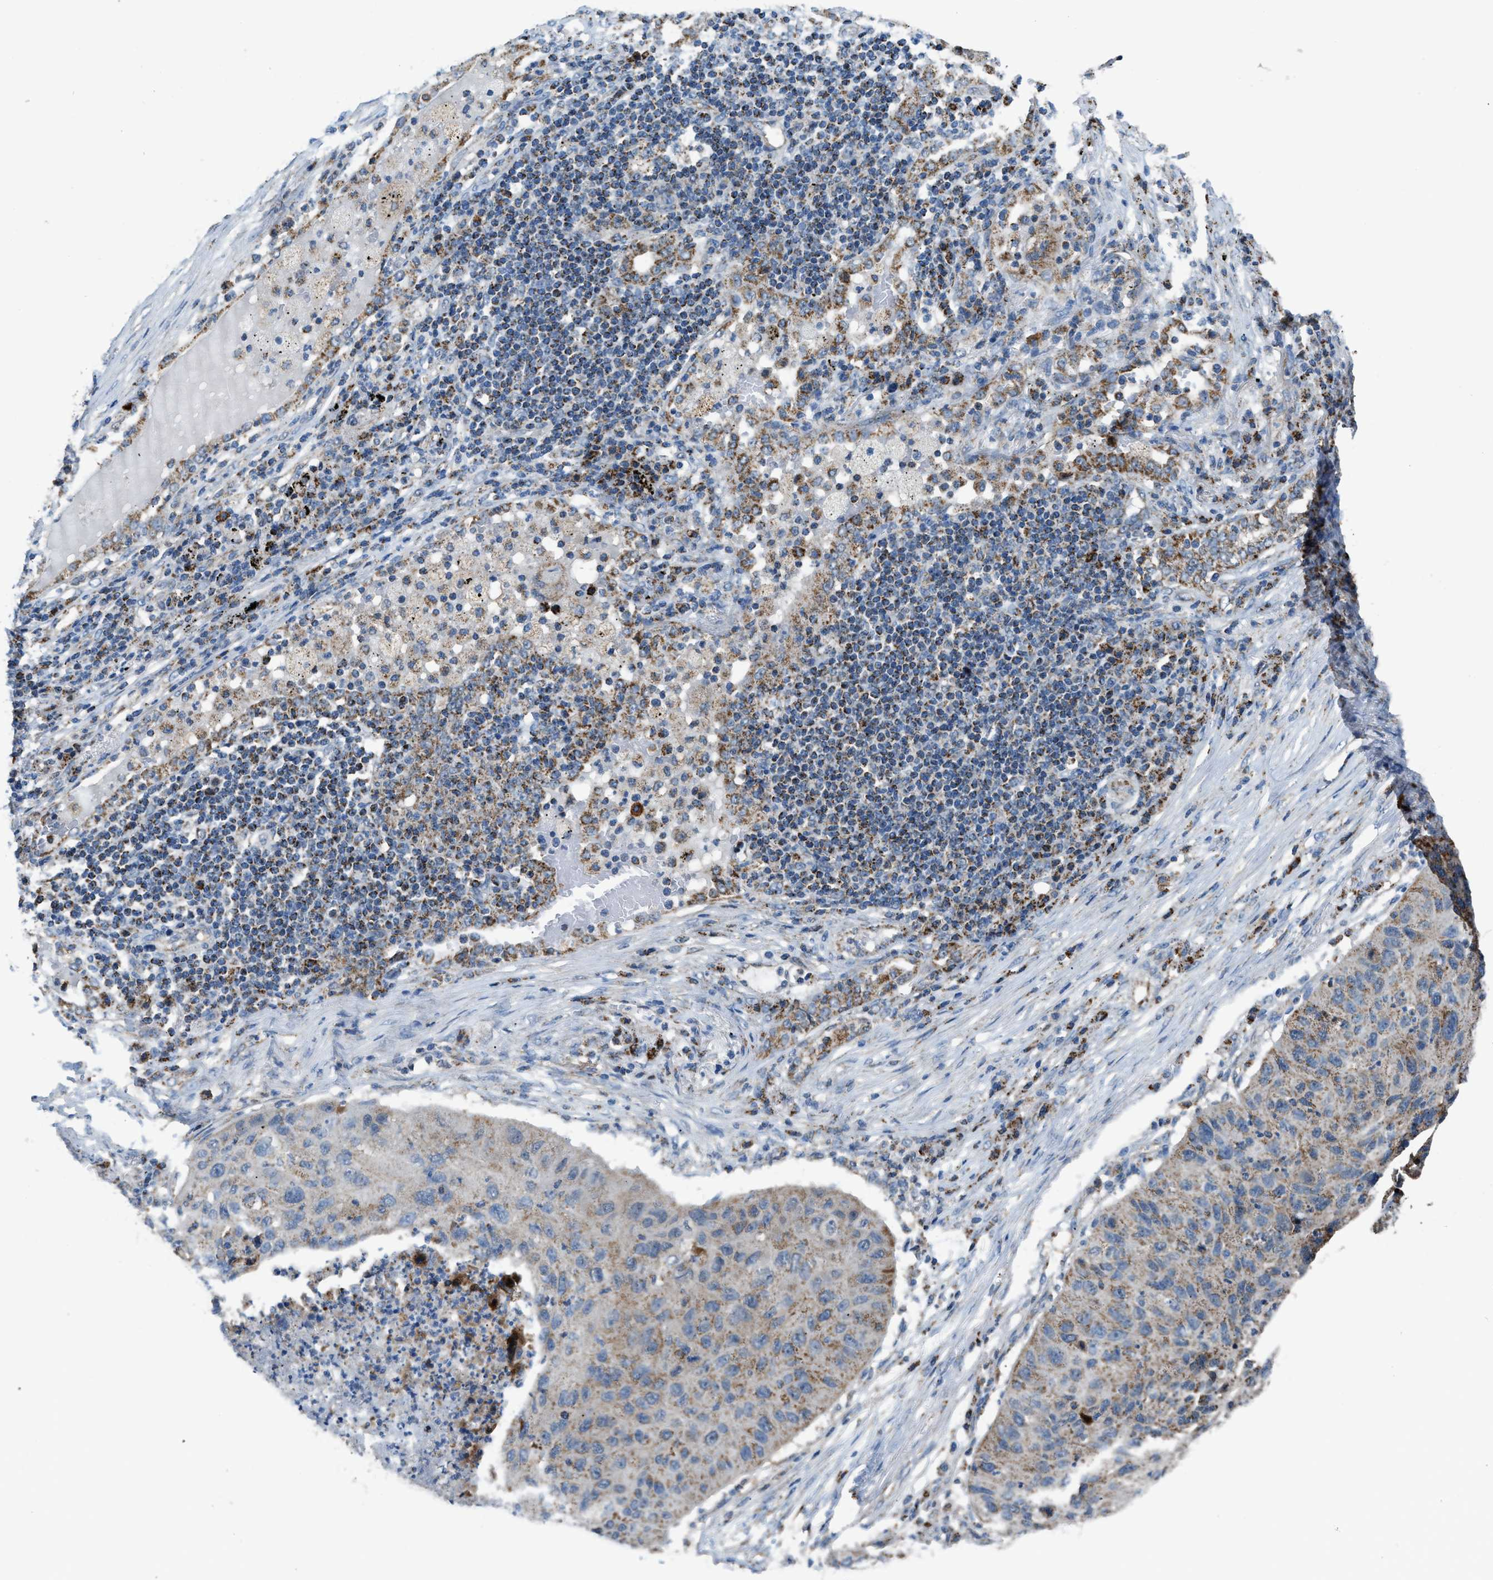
{"staining": {"intensity": "moderate", "quantity": "25%-75%", "location": "cytoplasmic/membranous"}, "tissue": "lung cancer", "cell_type": "Tumor cells", "image_type": "cancer", "snomed": [{"axis": "morphology", "description": "Squamous cell carcinoma, NOS"}, {"axis": "topography", "description": "Lung"}], "caption": "Tumor cells display medium levels of moderate cytoplasmic/membranous positivity in about 25%-75% of cells in human squamous cell carcinoma (lung).", "gene": "ETFB", "patient": {"sex": "female", "age": 63}}